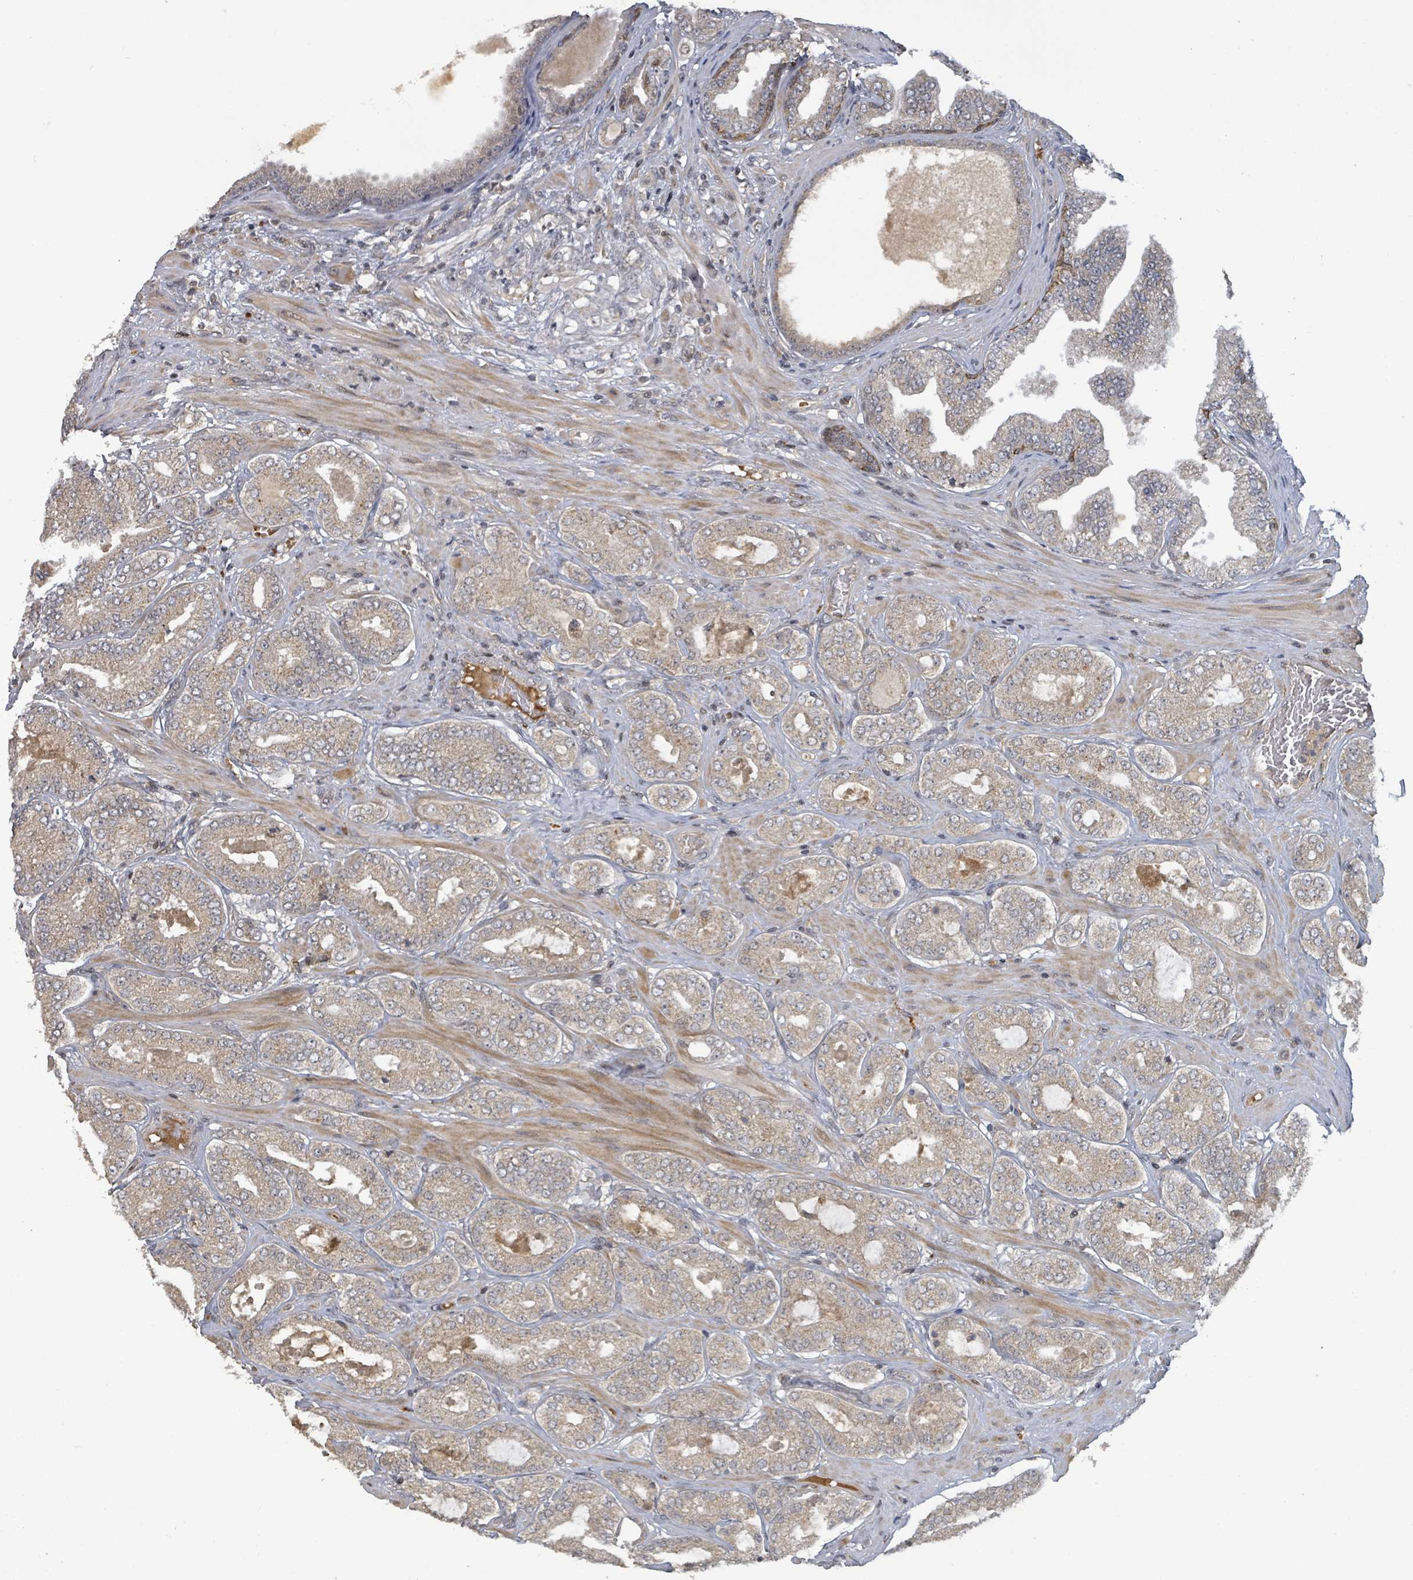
{"staining": {"intensity": "weak", "quantity": ">75%", "location": "cytoplasmic/membranous"}, "tissue": "prostate cancer", "cell_type": "Tumor cells", "image_type": "cancer", "snomed": [{"axis": "morphology", "description": "Adenocarcinoma, Low grade"}, {"axis": "topography", "description": "Prostate"}], "caption": "Protein analysis of low-grade adenocarcinoma (prostate) tissue displays weak cytoplasmic/membranous staining in approximately >75% of tumor cells.", "gene": "ITGA11", "patient": {"sex": "male", "age": 63}}